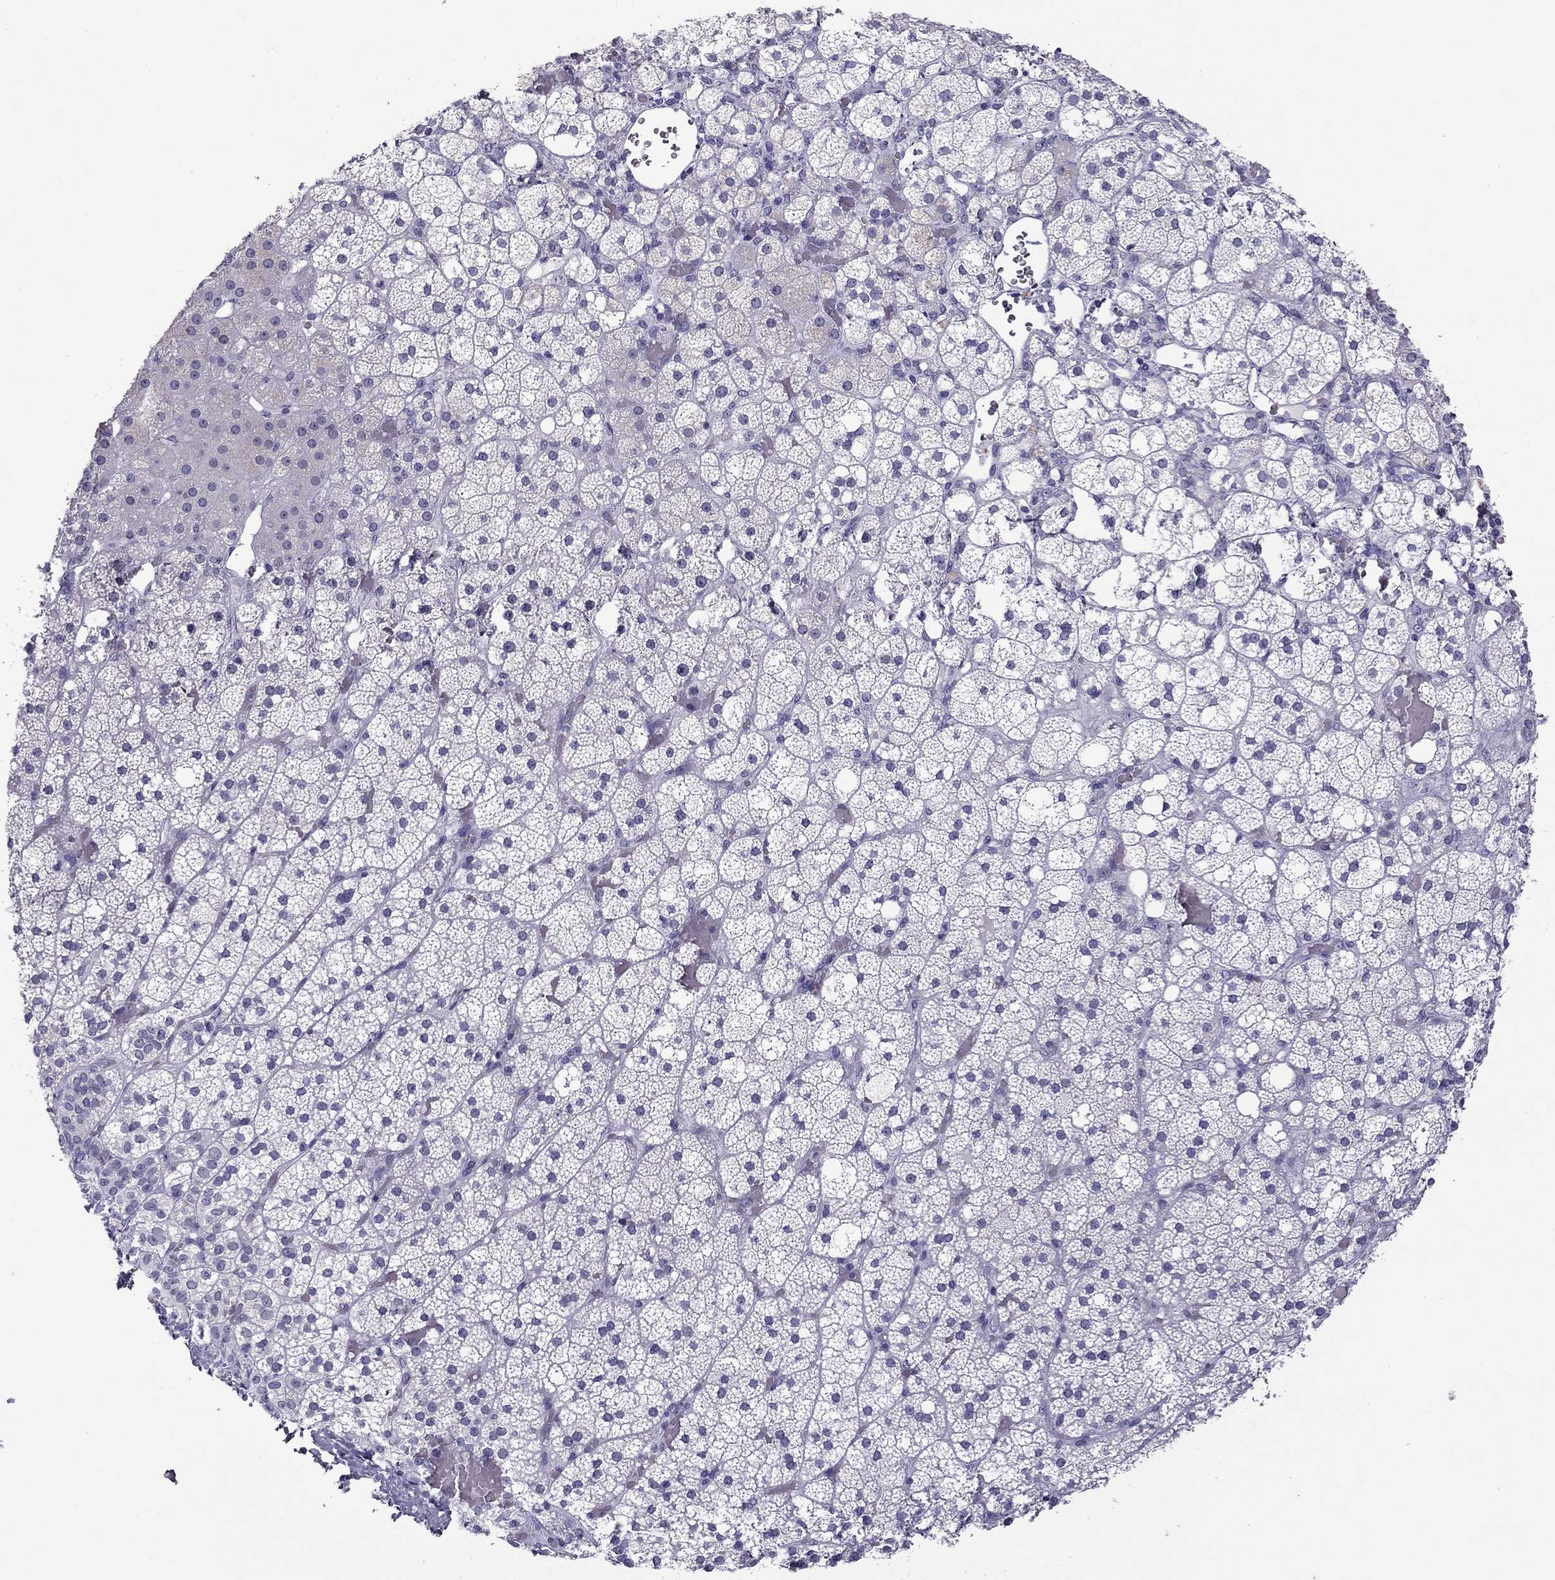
{"staining": {"intensity": "negative", "quantity": "none", "location": "none"}, "tissue": "adrenal gland", "cell_type": "Glandular cells", "image_type": "normal", "snomed": [{"axis": "morphology", "description": "Normal tissue, NOS"}, {"axis": "topography", "description": "Adrenal gland"}], "caption": "Glandular cells show no significant positivity in normal adrenal gland. Brightfield microscopy of IHC stained with DAB (3,3'-diaminobenzidine) (brown) and hematoxylin (blue), captured at high magnification.", "gene": "MYLK3", "patient": {"sex": "male", "age": 53}}